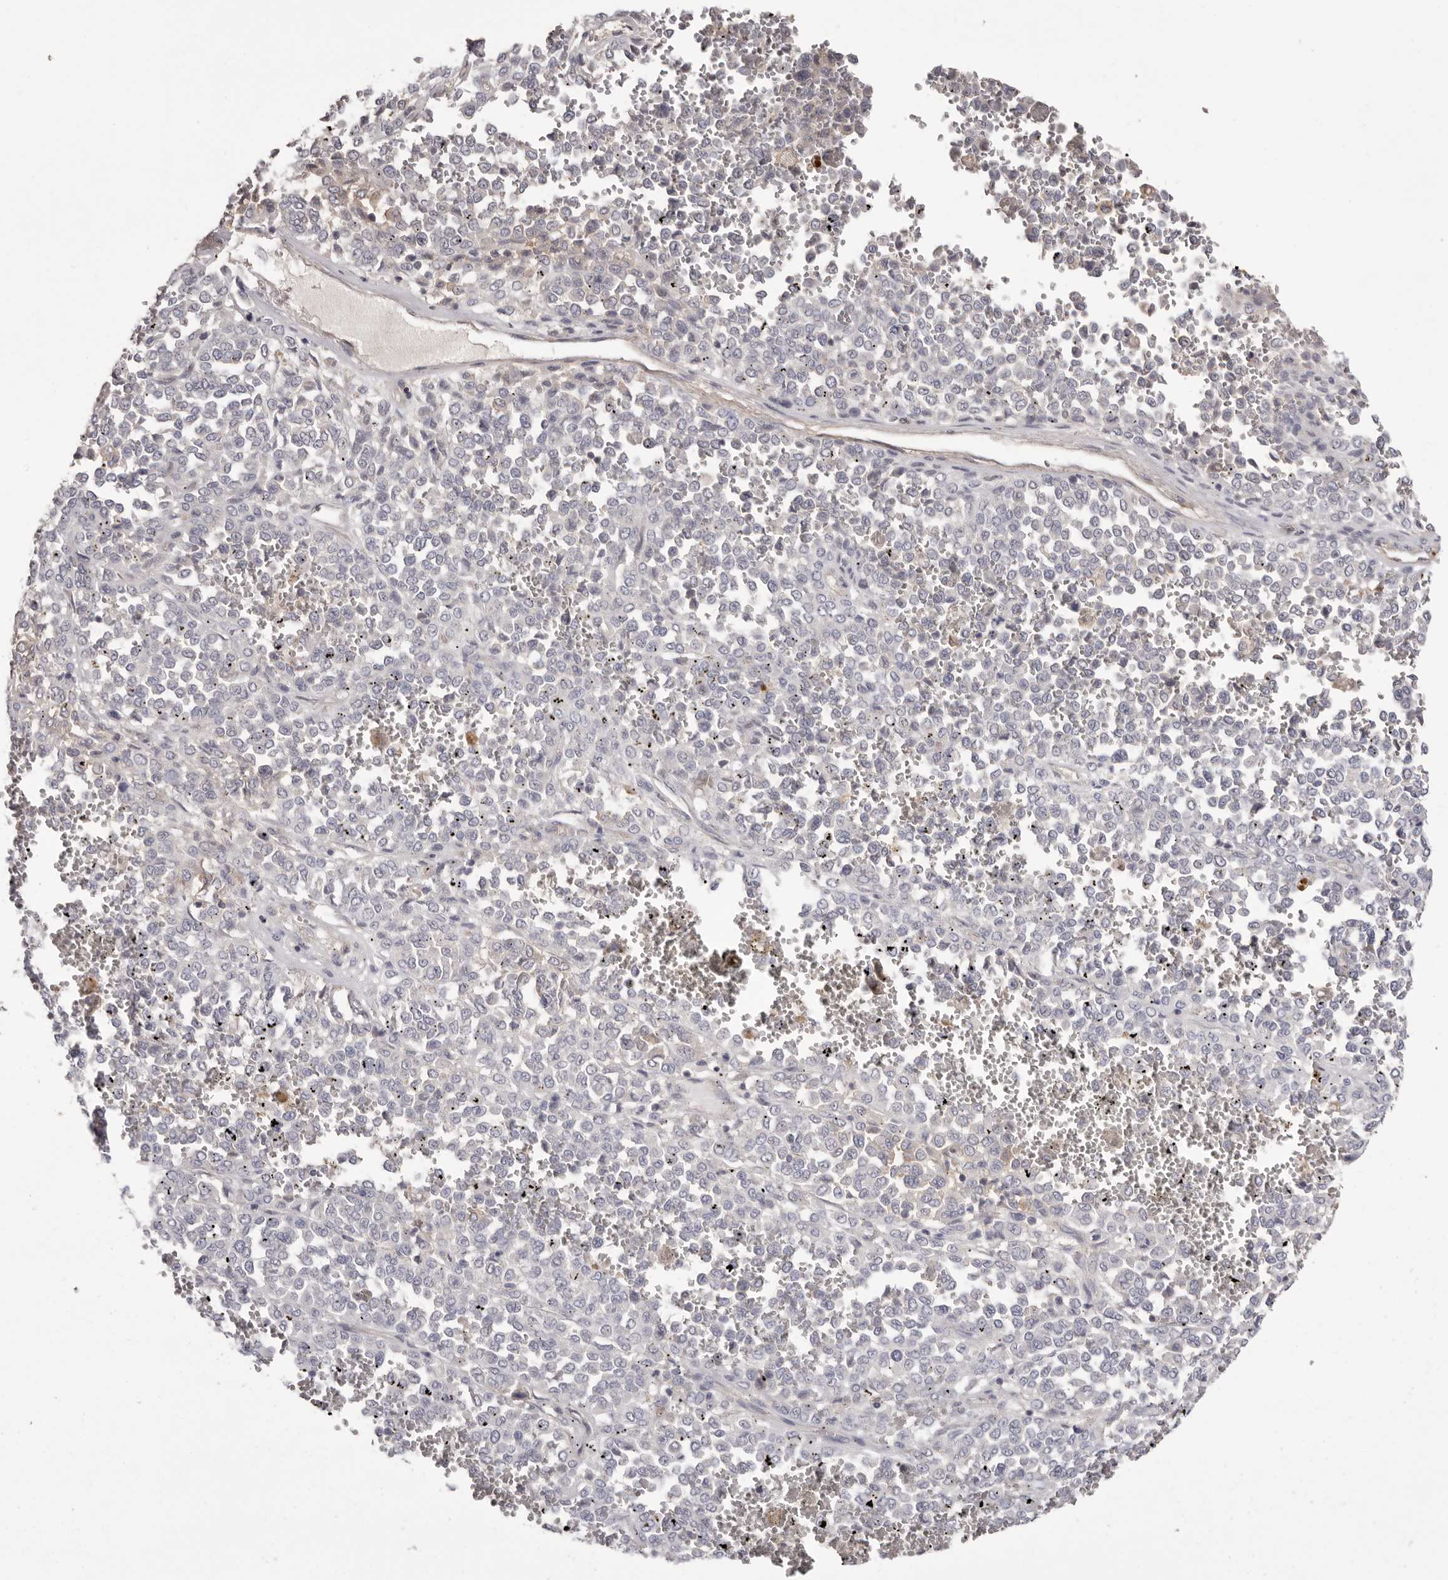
{"staining": {"intensity": "negative", "quantity": "none", "location": "none"}, "tissue": "melanoma", "cell_type": "Tumor cells", "image_type": "cancer", "snomed": [{"axis": "morphology", "description": "Malignant melanoma, Metastatic site"}, {"axis": "topography", "description": "Pancreas"}], "caption": "Immunohistochemical staining of malignant melanoma (metastatic site) exhibits no significant positivity in tumor cells. (DAB (3,3'-diaminobenzidine) IHC visualized using brightfield microscopy, high magnification).", "gene": "MMACHC", "patient": {"sex": "female", "age": 30}}